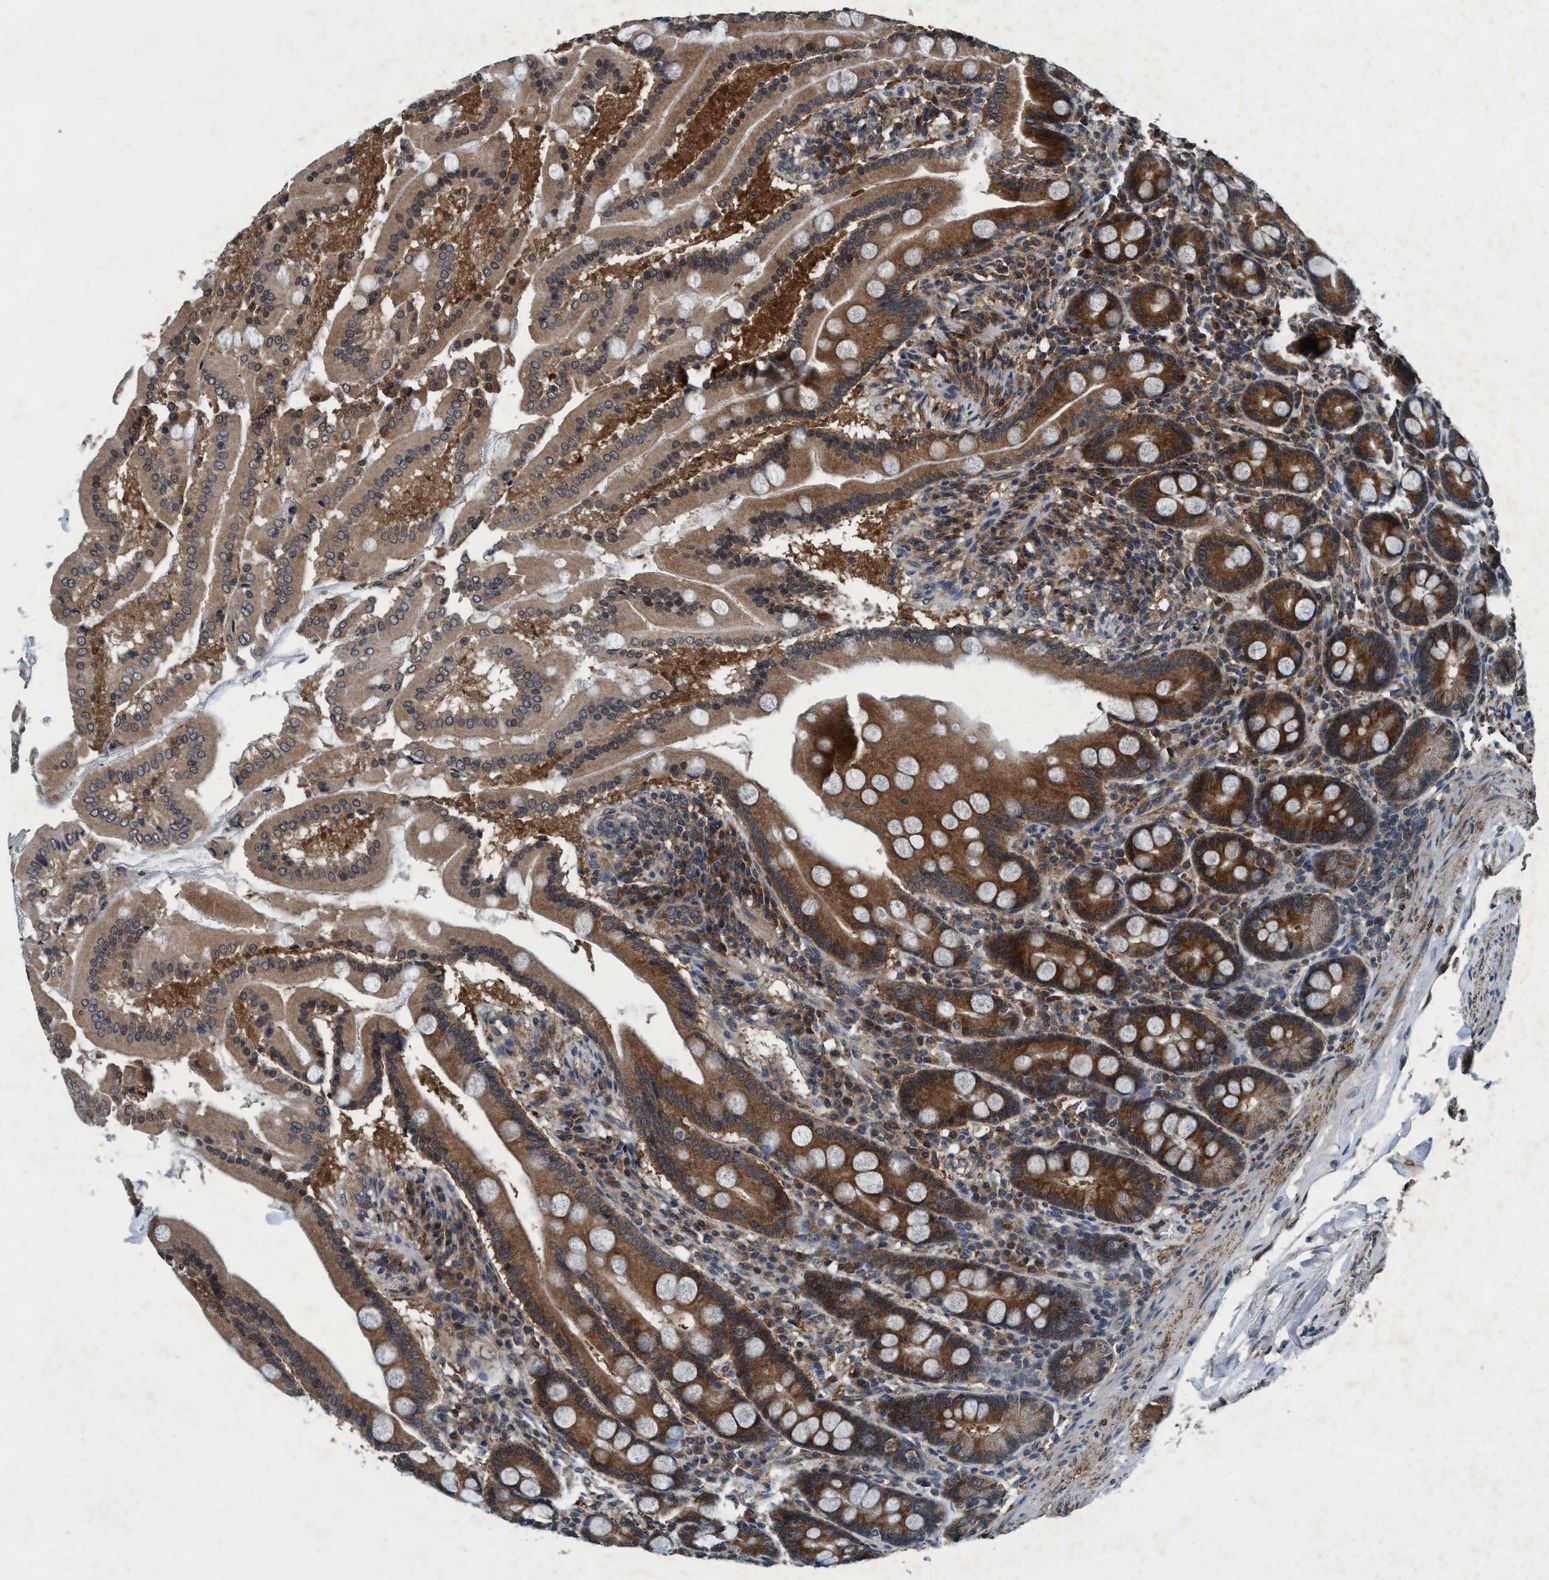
{"staining": {"intensity": "strong", "quantity": "25%-75%", "location": "cytoplasmic/membranous"}, "tissue": "duodenum", "cell_type": "Glandular cells", "image_type": "normal", "snomed": [{"axis": "morphology", "description": "Normal tissue, NOS"}, {"axis": "topography", "description": "Duodenum"}], "caption": "DAB (3,3'-diaminobenzidine) immunohistochemical staining of benign human duodenum reveals strong cytoplasmic/membranous protein expression in about 25%-75% of glandular cells.", "gene": "AKT1S1", "patient": {"sex": "male", "age": 50}}